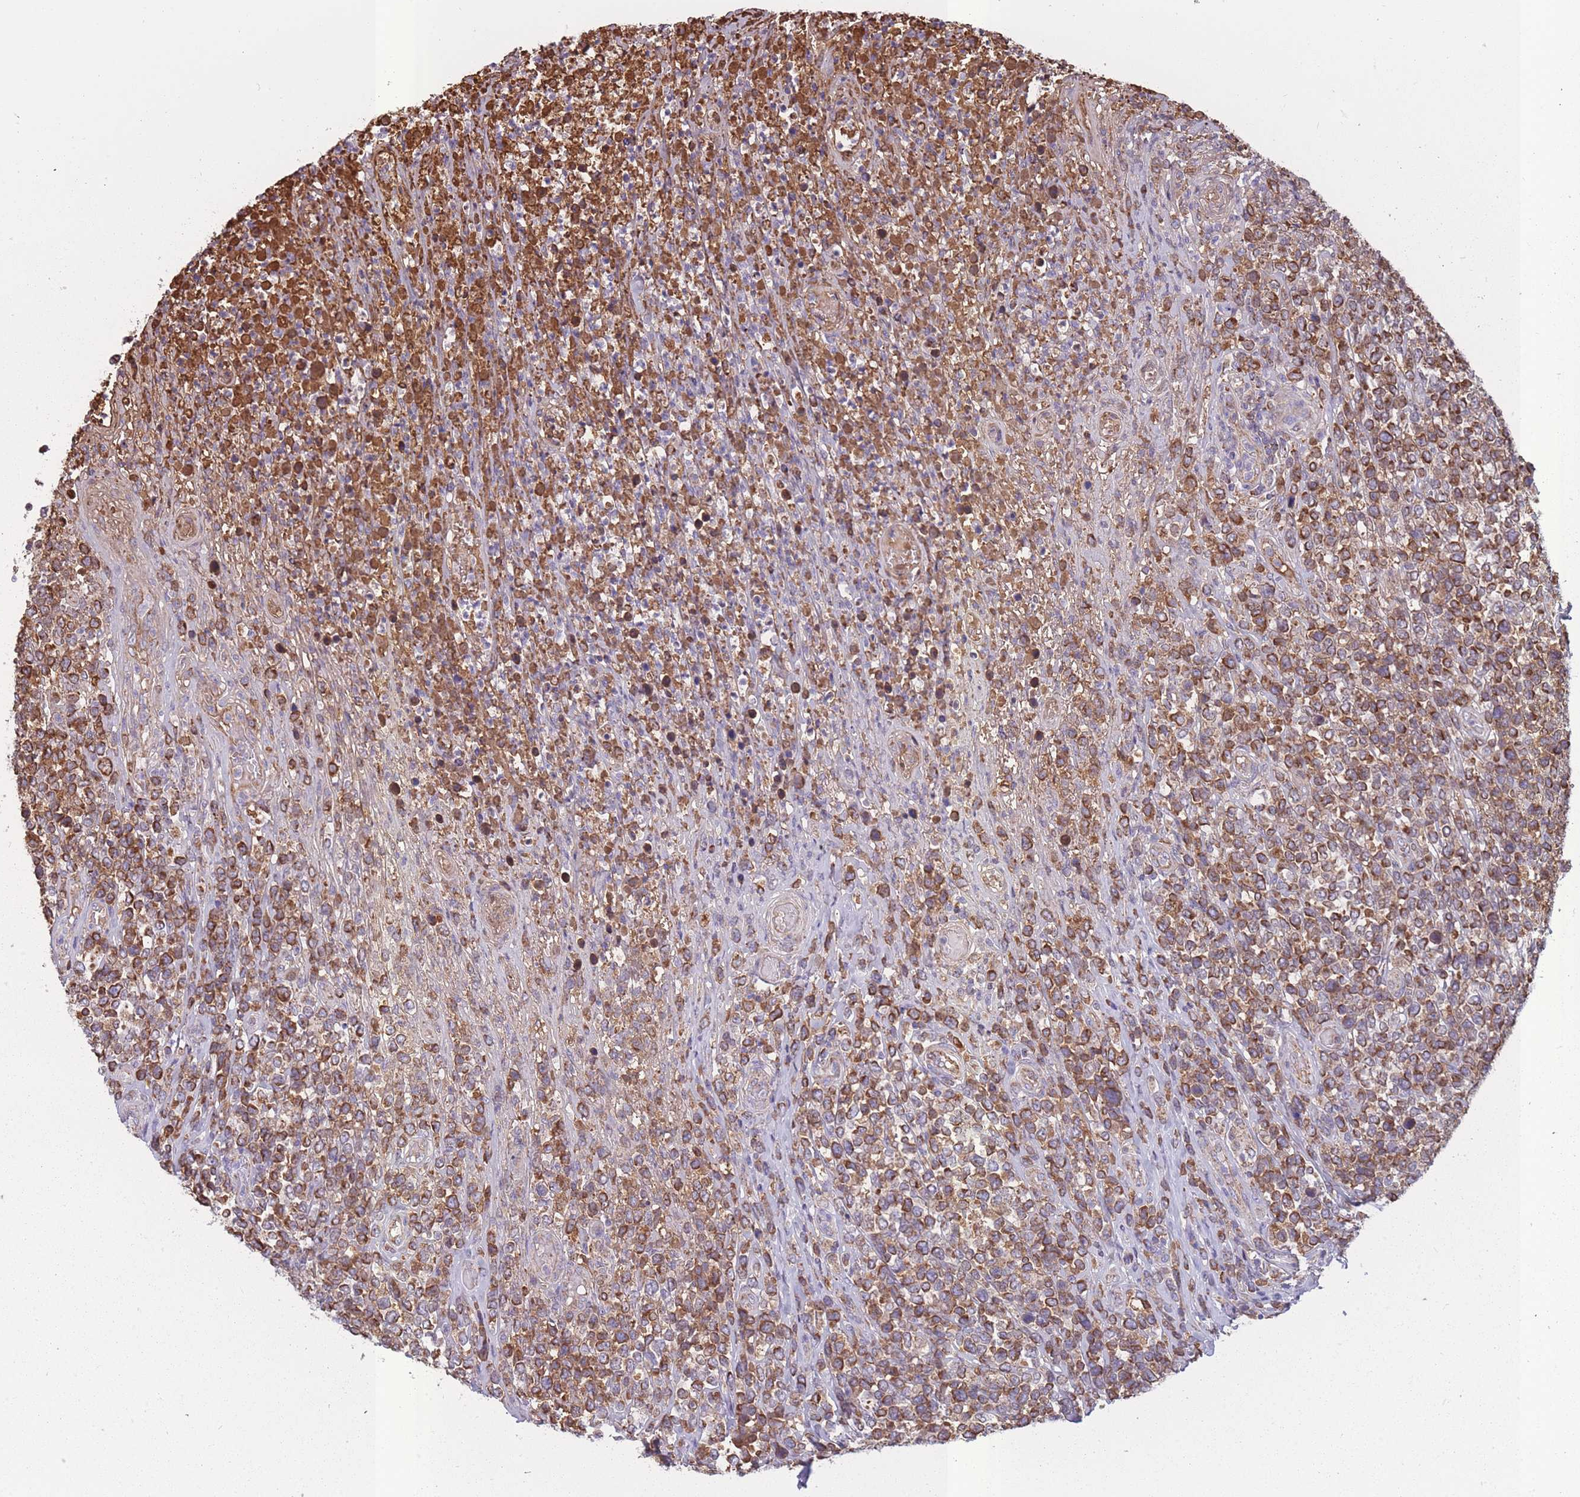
{"staining": {"intensity": "moderate", "quantity": ">75%", "location": "cytoplasmic/membranous"}, "tissue": "lymphoma", "cell_type": "Tumor cells", "image_type": "cancer", "snomed": [{"axis": "morphology", "description": "Malignant lymphoma, non-Hodgkin's type, High grade"}, {"axis": "topography", "description": "Soft tissue"}], "caption": "This micrograph reveals high-grade malignant lymphoma, non-Hodgkin's type stained with immunohistochemistry (IHC) to label a protein in brown. The cytoplasmic/membranous of tumor cells show moderate positivity for the protein. Nuclei are counter-stained blue.", "gene": "KAT2A", "patient": {"sex": "female", "age": 56}}